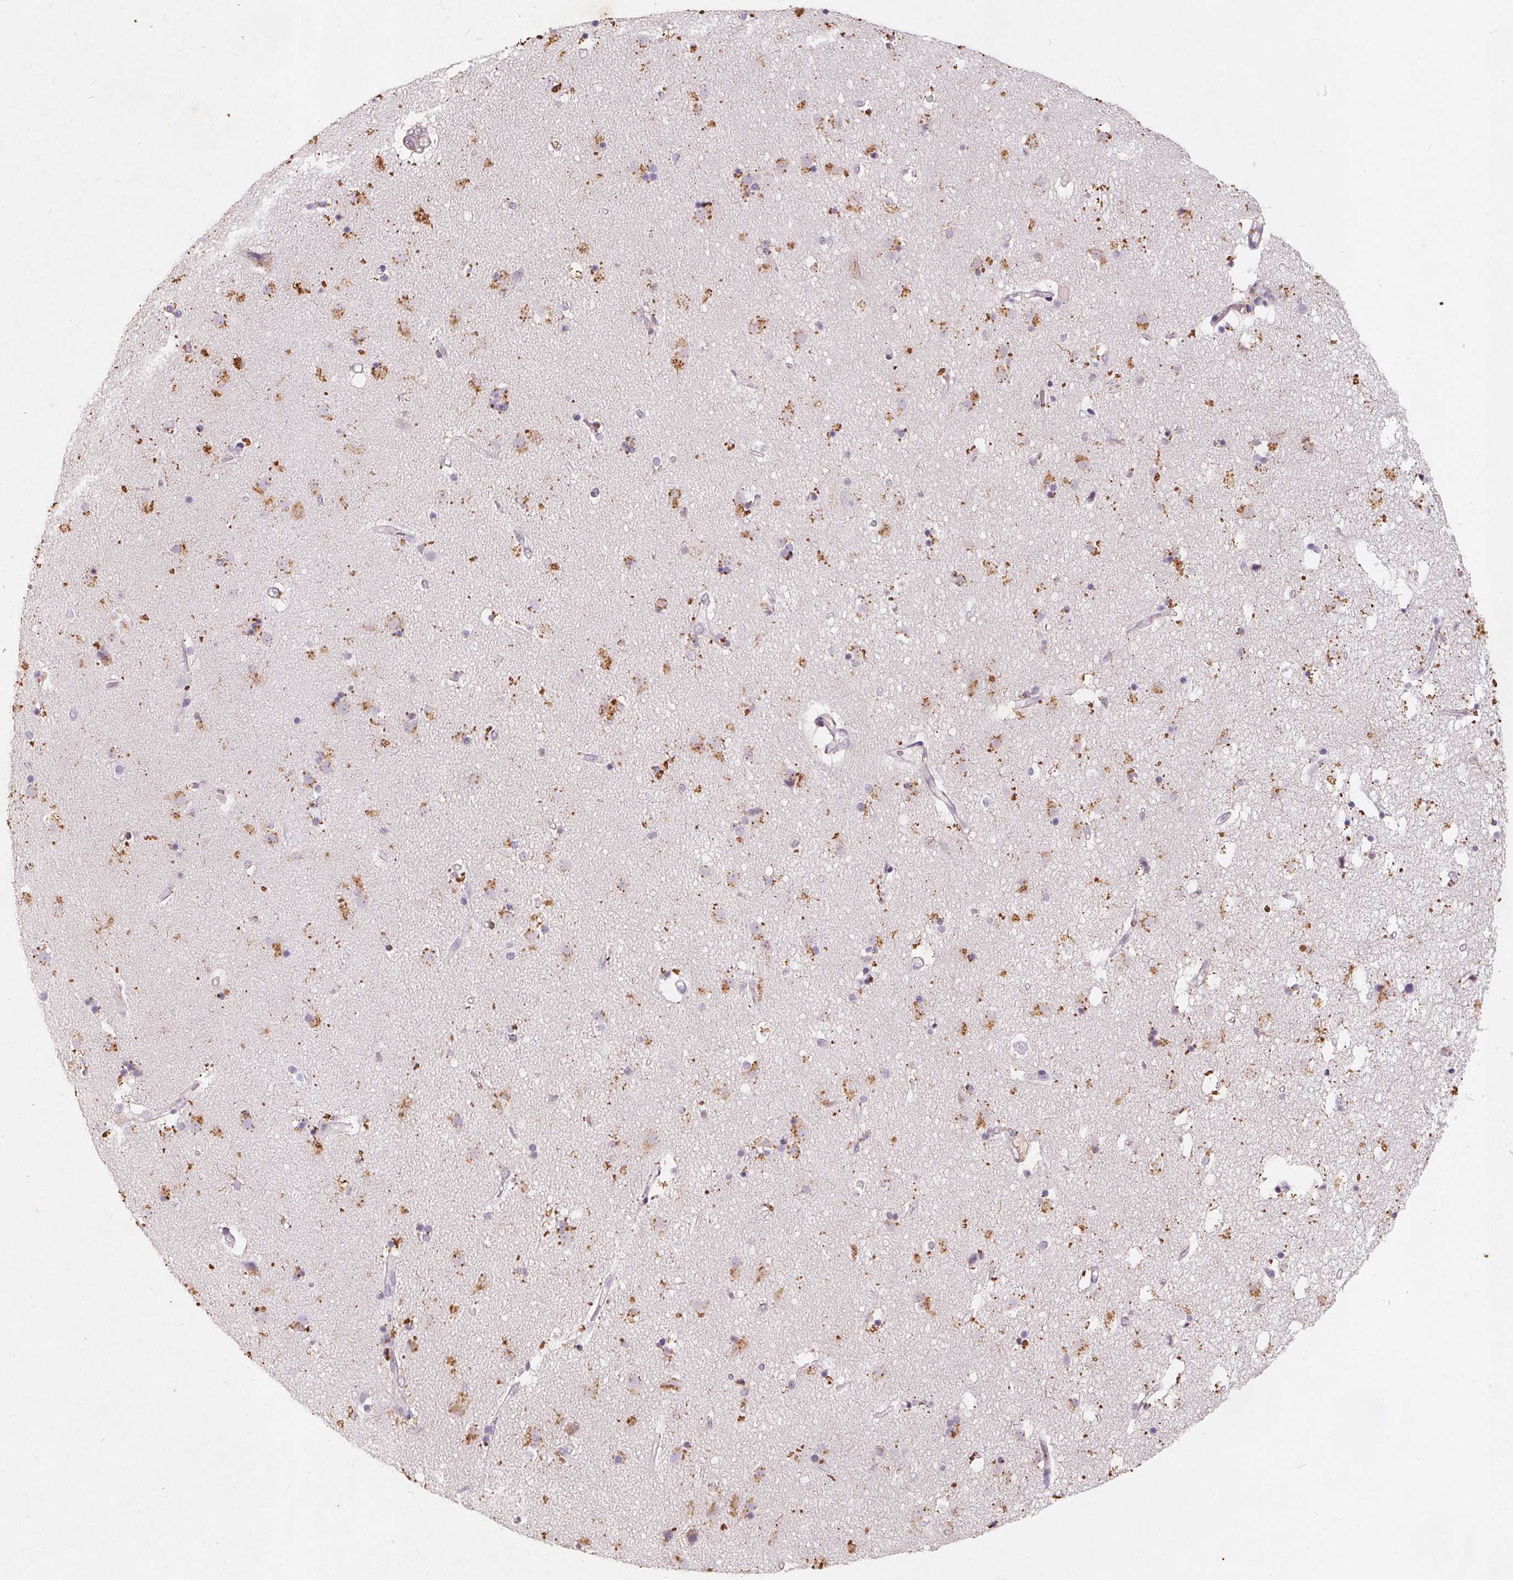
{"staining": {"intensity": "negative", "quantity": "none", "location": "none"}, "tissue": "caudate", "cell_type": "Glial cells", "image_type": "normal", "snomed": [{"axis": "morphology", "description": "Normal tissue, NOS"}, {"axis": "topography", "description": "Lateral ventricle wall"}], "caption": "Histopathology image shows no protein expression in glial cells of benign caudate.", "gene": "C19orf84", "patient": {"sex": "female", "age": 71}}